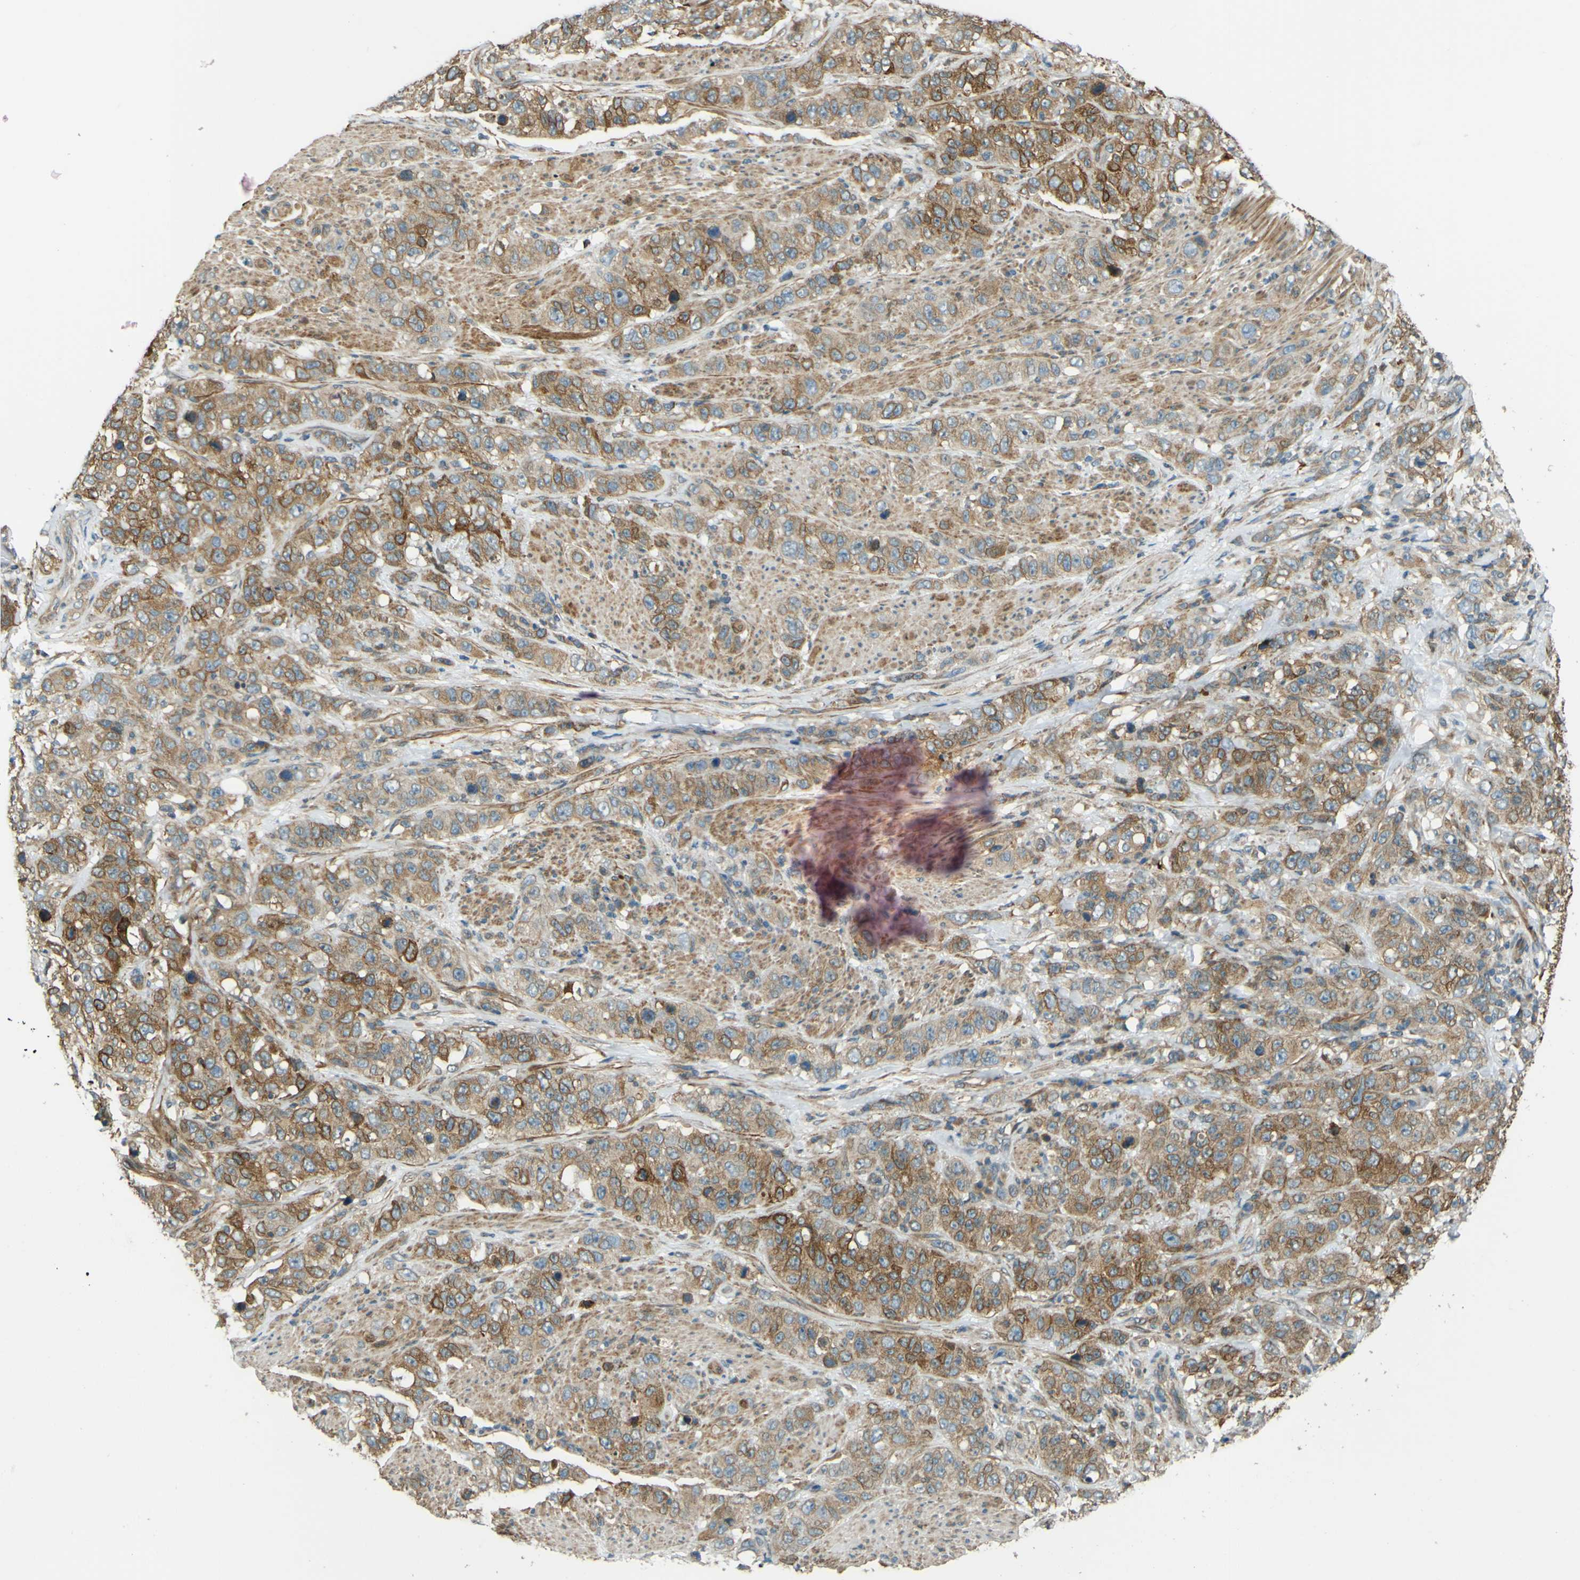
{"staining": {"intensity": "moderate", "quantity": ">75%", "location": "cytoplasmic/membranous"}, "tissue": "stomach cancer", "cell_type": "Tumor cells", "image_type": "cancer", "snomed": [{"axis": "morphology", "description": "Adenocarcinoma, NOS"}, {"axis": "topography", "description": "Stomach"}], "caption": "Stomach cancer was stained to show a protein in brown. There is medium levels of moderate cytoplasmic/membranous expression in approximately >75% of tumor cells.", "gene": "LPCAT1", "patient": {"sex": "male", "age": 48}}